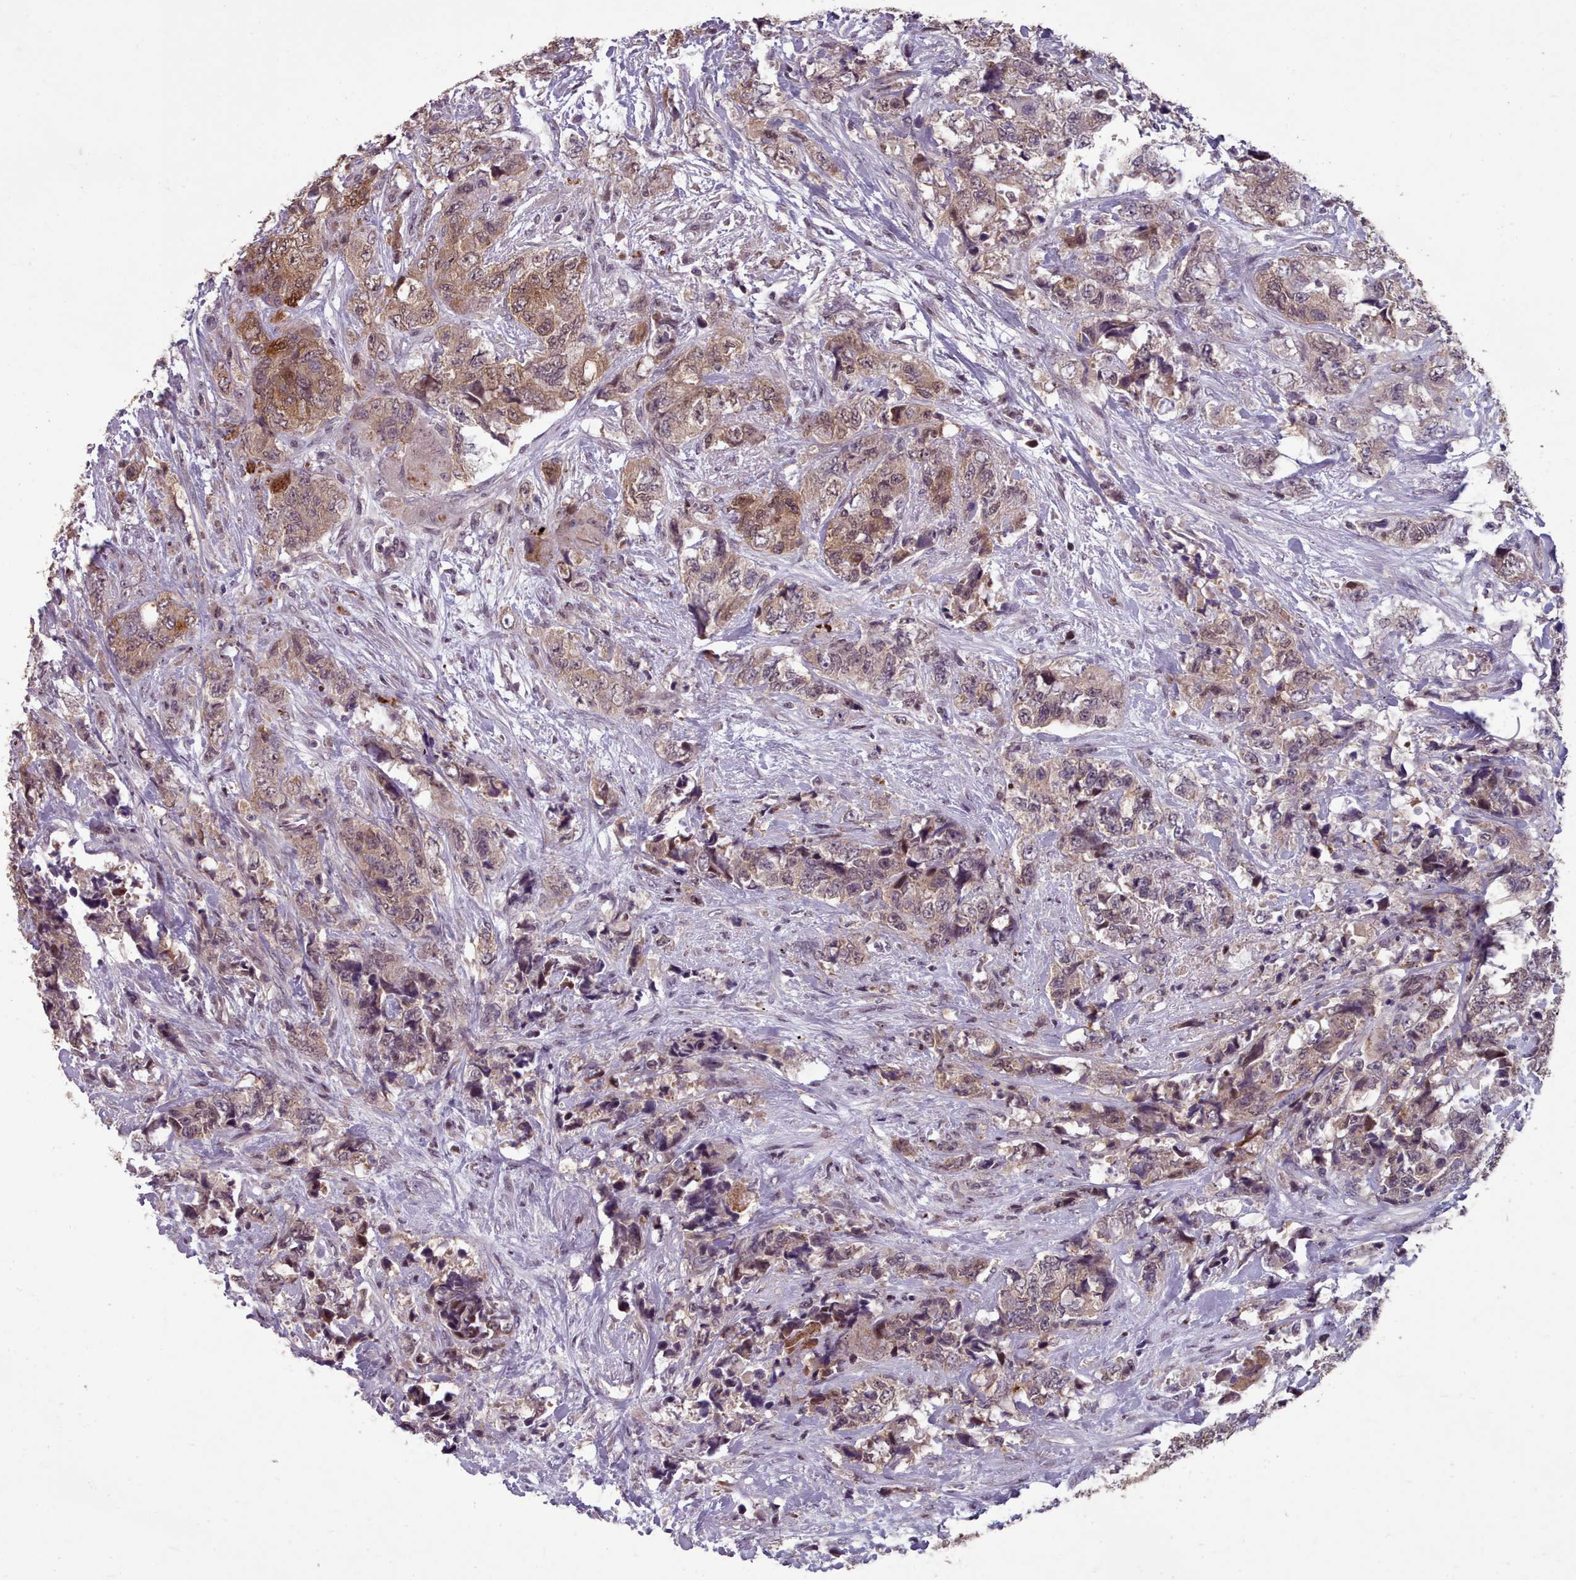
{"staining": {"intensity": "moderate", "quantity": "25%-75%", "location": "cytoplasmic/membranous"}, "tissue": "urothelial cancer", "cell_type": "Tumor cells", "image_type": "cancer", "snomed": [{"axis": "morphology", "description": "Urothelial carcinoma, High grade"}, {"axis": "topography", "description": "Urinary bladder"}], "caption": "Immunohistochemistry (IHC) image of neoplastic tissue: human urothelial carcinoma (high-grade) stained using immunohistochemistry reveals medium levels of moderate protein expression localized specifically in the cytoplasmic/membranous of tumor cells, appearing as a cytoplasmic/membranous brown color.", "gene": "ENSA", "patient": {"sex": "female", "age": 78}}